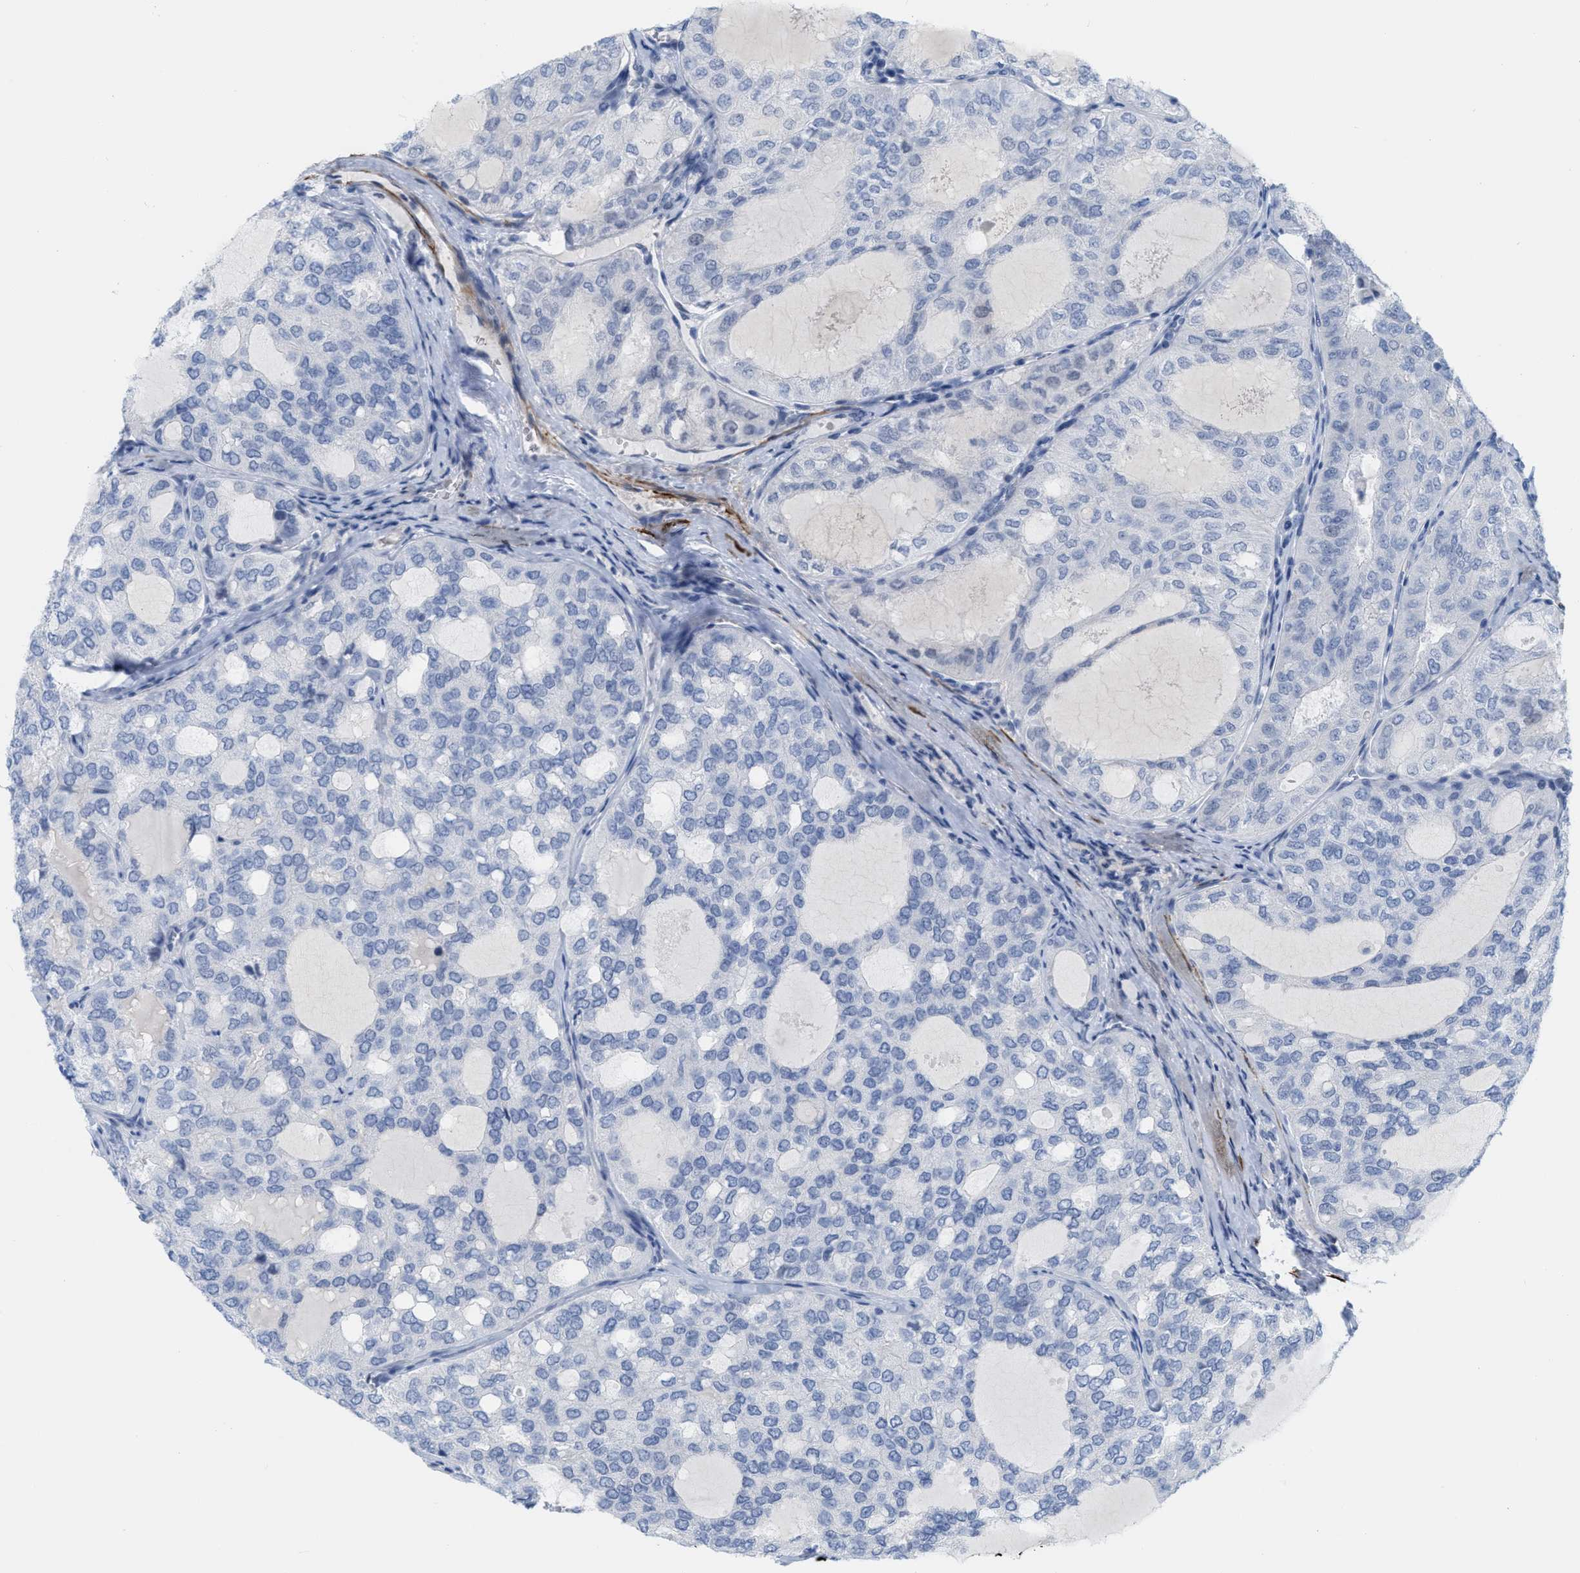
{"staining": {"intensity": "negative", "quantity": "none", "location": "none"}, "tissue": "thyroid cancer", "cell_type": "Tumor cells", "image_type": "cancer", "snomed": [{"axis": "morphology", "description": "Follicular adenoma carcinoma, NOS"}, {"axis": "topography", "description": "Thyroid gland"}], "caption": "IHC micrograph of thyroid cancer (follicular adenoma carcinoma) stained for a protein (brown), which exhibits no staining in tumor cells.", "gene": "TAGLN", "patient": {"sex": "male", "age": 75}}